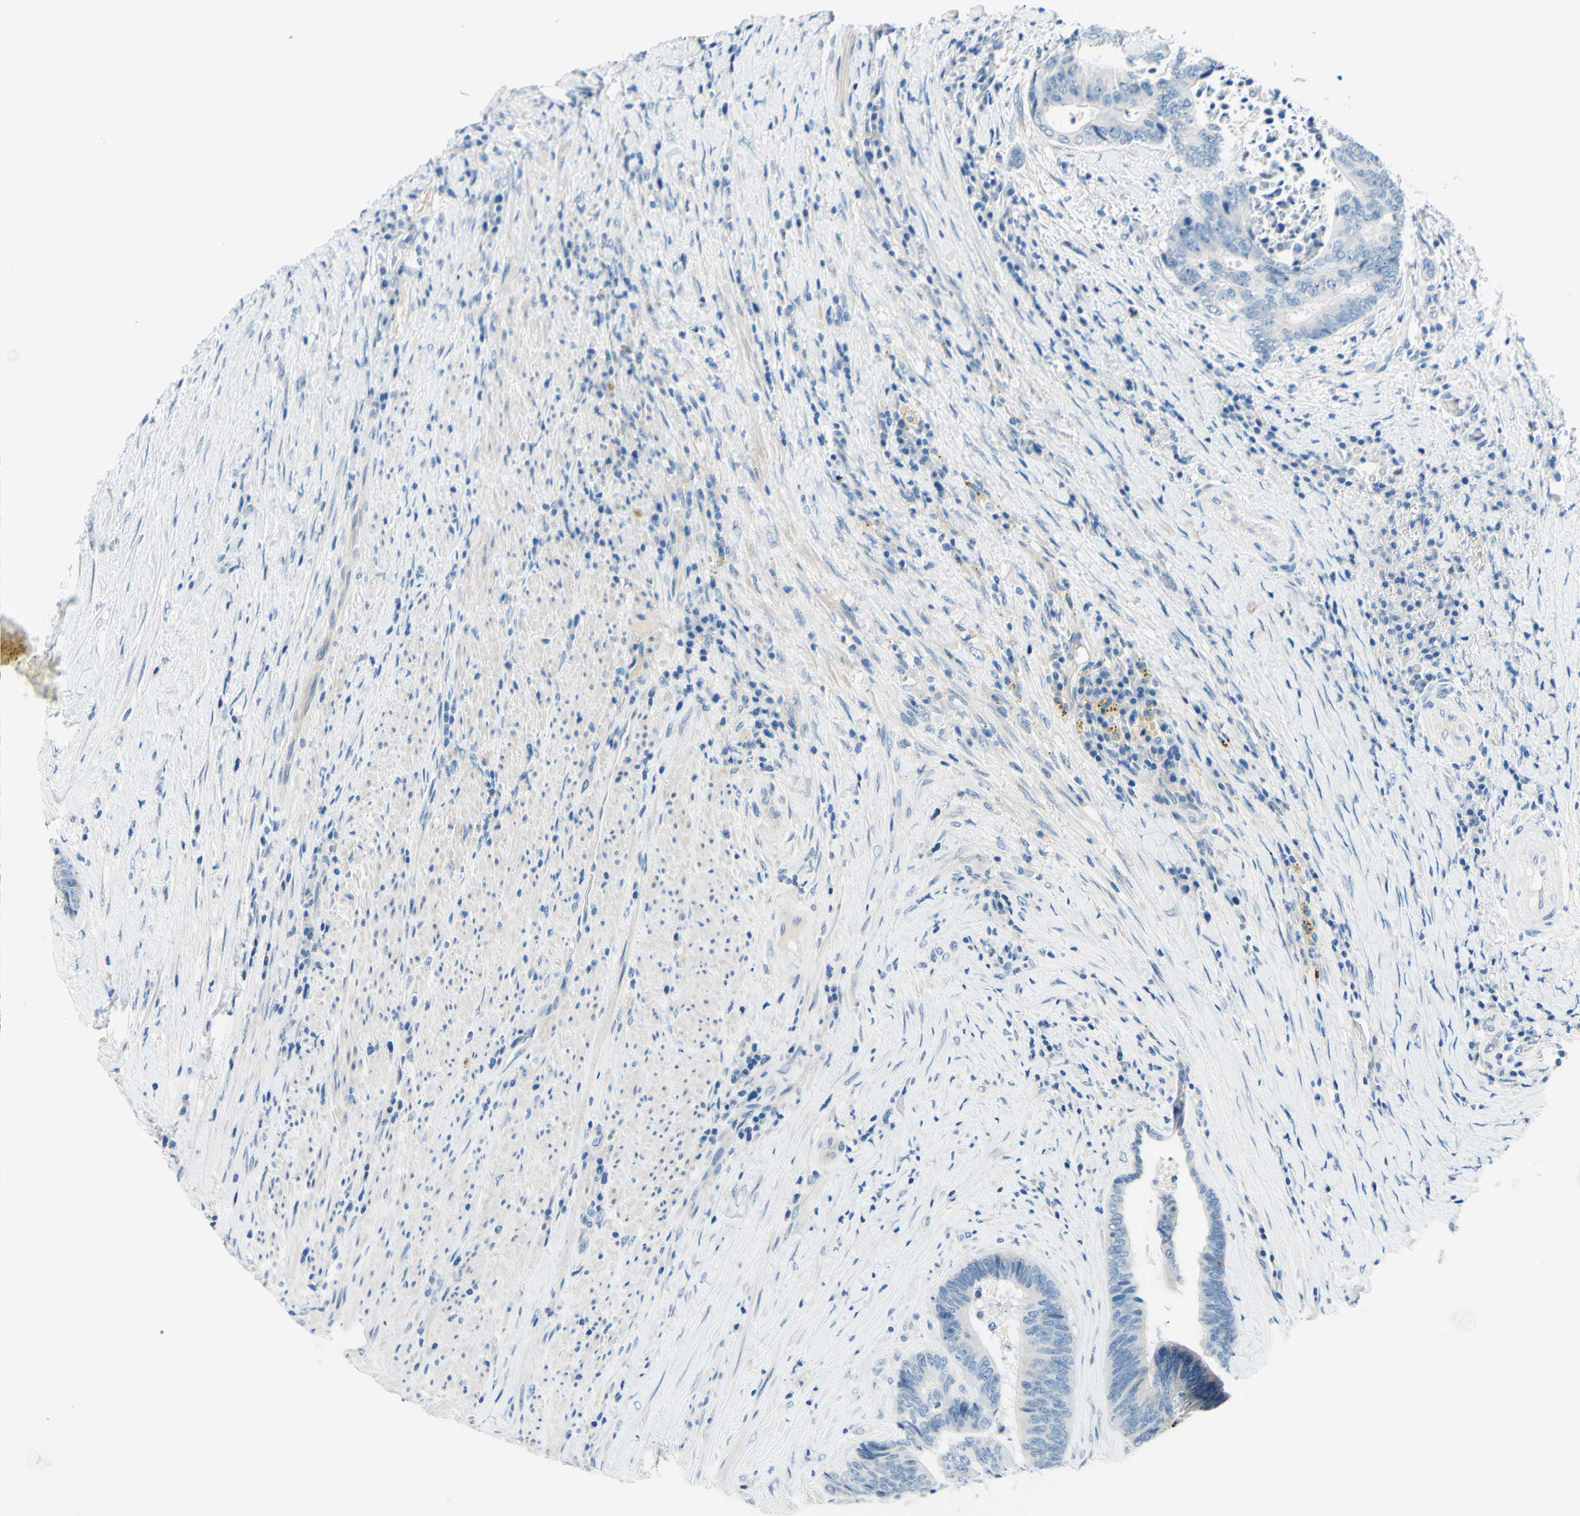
{"staining": {"intensity": "negative", "quantity": "none", "location": "none"}, "tissue": "colorectal cancer", "cell_type": "Tumor cells", "image_type": "cancer", "snomed": [{"axis": "morphology", "description": "Adenocarcinoma, NOS"}, {"axis": "topography", "description": "Rectum"}], "caption": "IHC micrograph of neoplastic tissue: human colorectal cancer (adenocarcinoma) stained with DAB (3,3'-diaminobenzidine) displays no significant protein positivity in tumor cells.", "gene": "PASD1", "patient": {"sex": "male", "age": 72}}